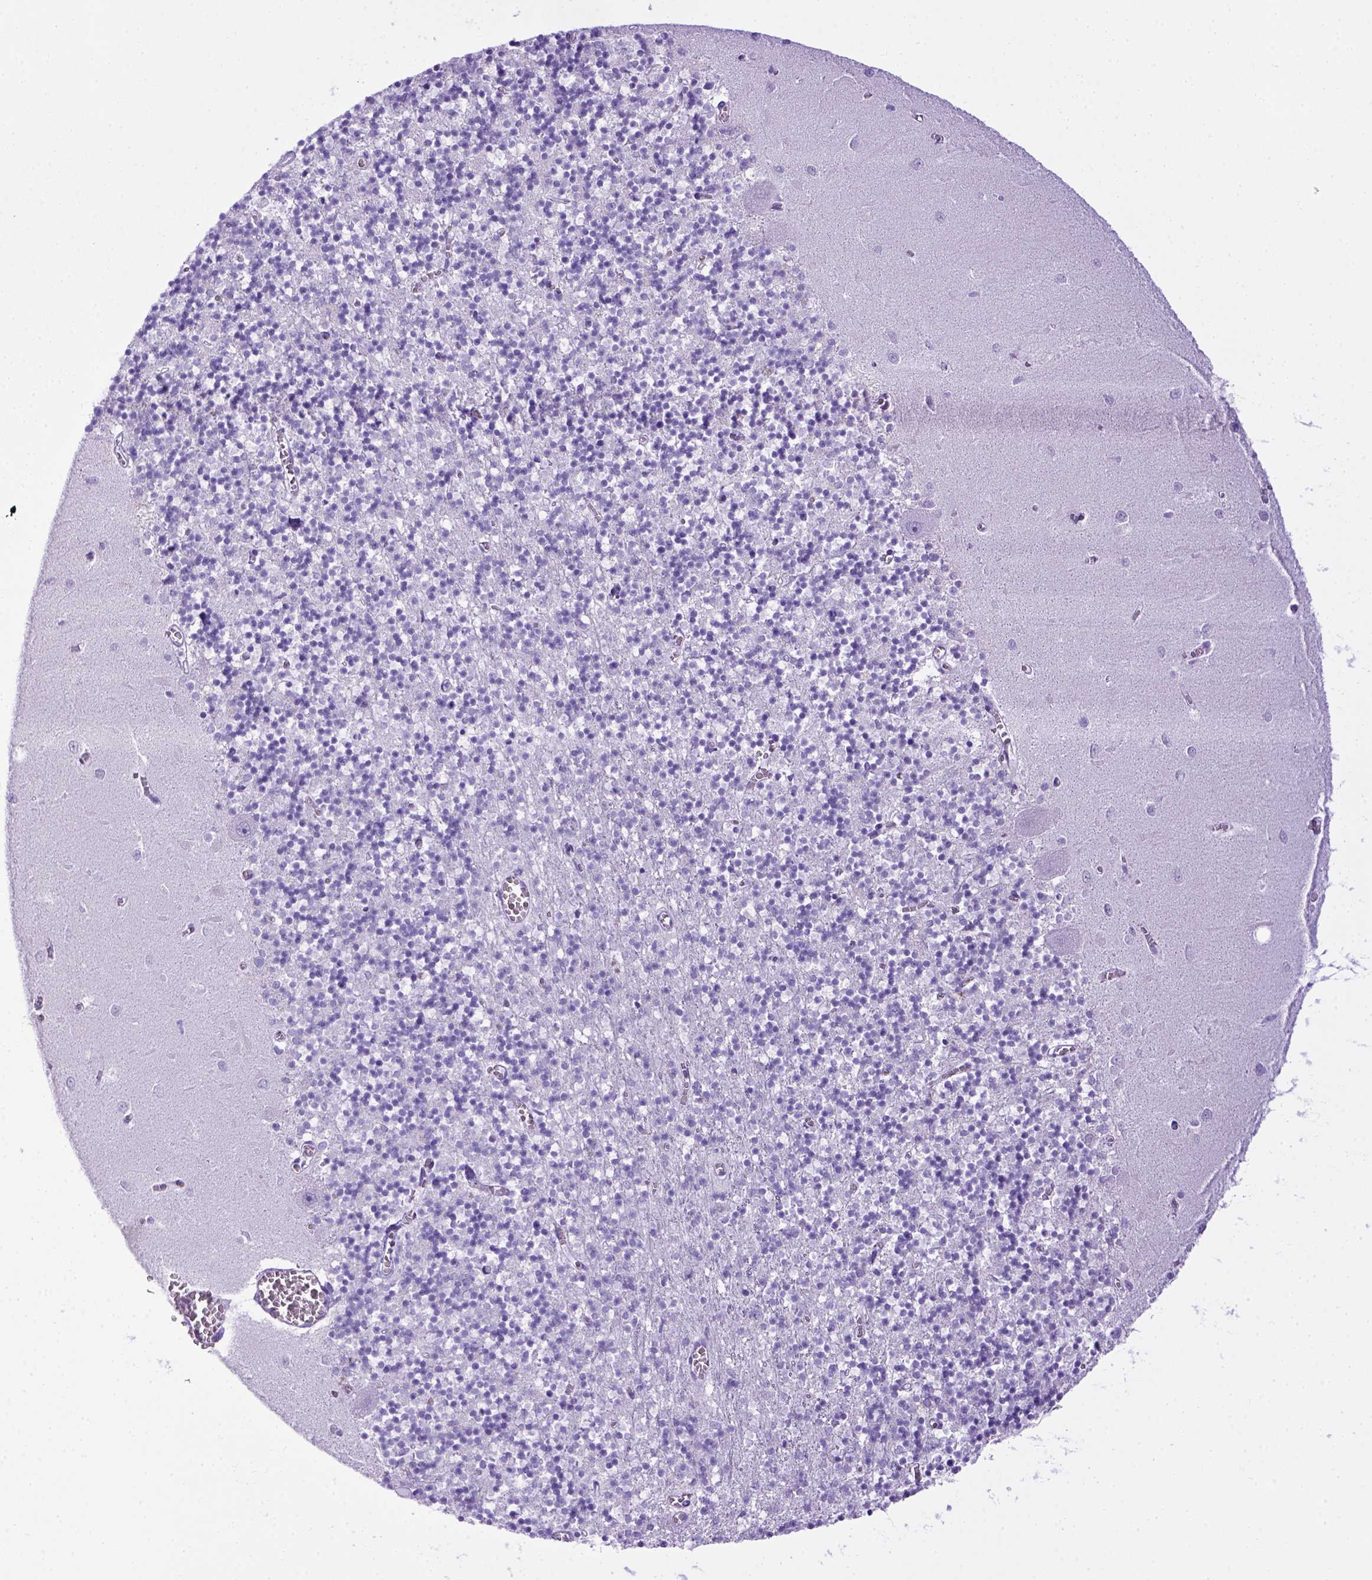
{"staining": {"intensity": "negative", "quantity": "none", "location": "none"}, "tissue": "cerebellum", "cell_type": "Cells in granular layer", "image_type": "normal", "snomed": [{"axis": "morphology", "description": "Normal tissue, NOS"}, {"axis": "topography", "description": "Cerebellum"}], "caption": "IHC photomicrograph of benign human cerebellum stained for a protein (brown), which displays no expression in cells in granular layer.", "gene": "ITIH4", "patient": {"sex": "female", "age": 64}}